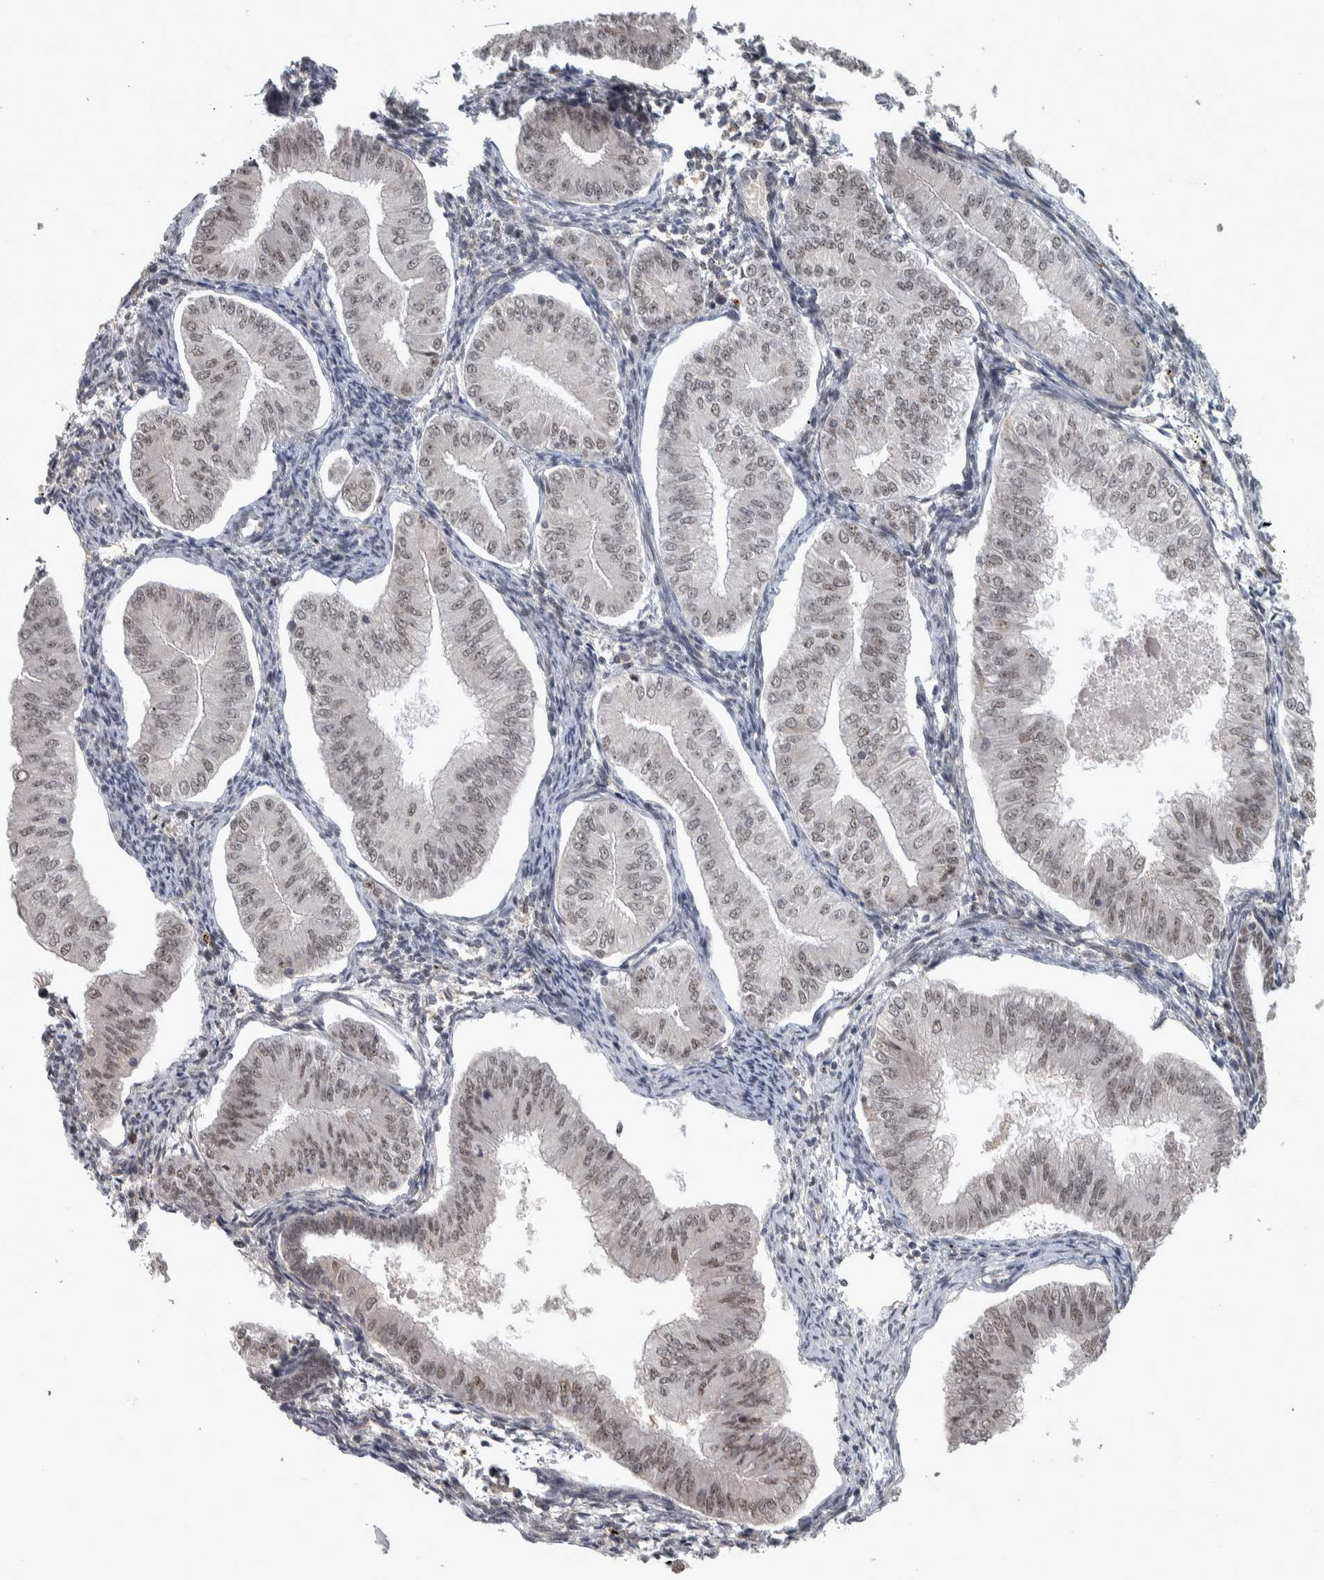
{"staining": {"intensity": "weak", "quantity": ">75%", "location": "nuclear"}, "tissue": "endometrial cancer", "cell_type": "Tumor cells", "image_type": "cancer", "snomed": [{"axis": "morphology", "description": "Normal tissue, NOS"}, {"axis": "morphology", "description": "Adenocarcinoma, NOS"}, {"axis": "topography", "description": "Endometrium"}], "caption": "The image exhibits a brown stain indicating the presence of a protein in the nuclear of tumor cells in adenocarcinoma (endometrial).", "gene": "DDX42", "patient": {"sex": "female", "age": 53}}